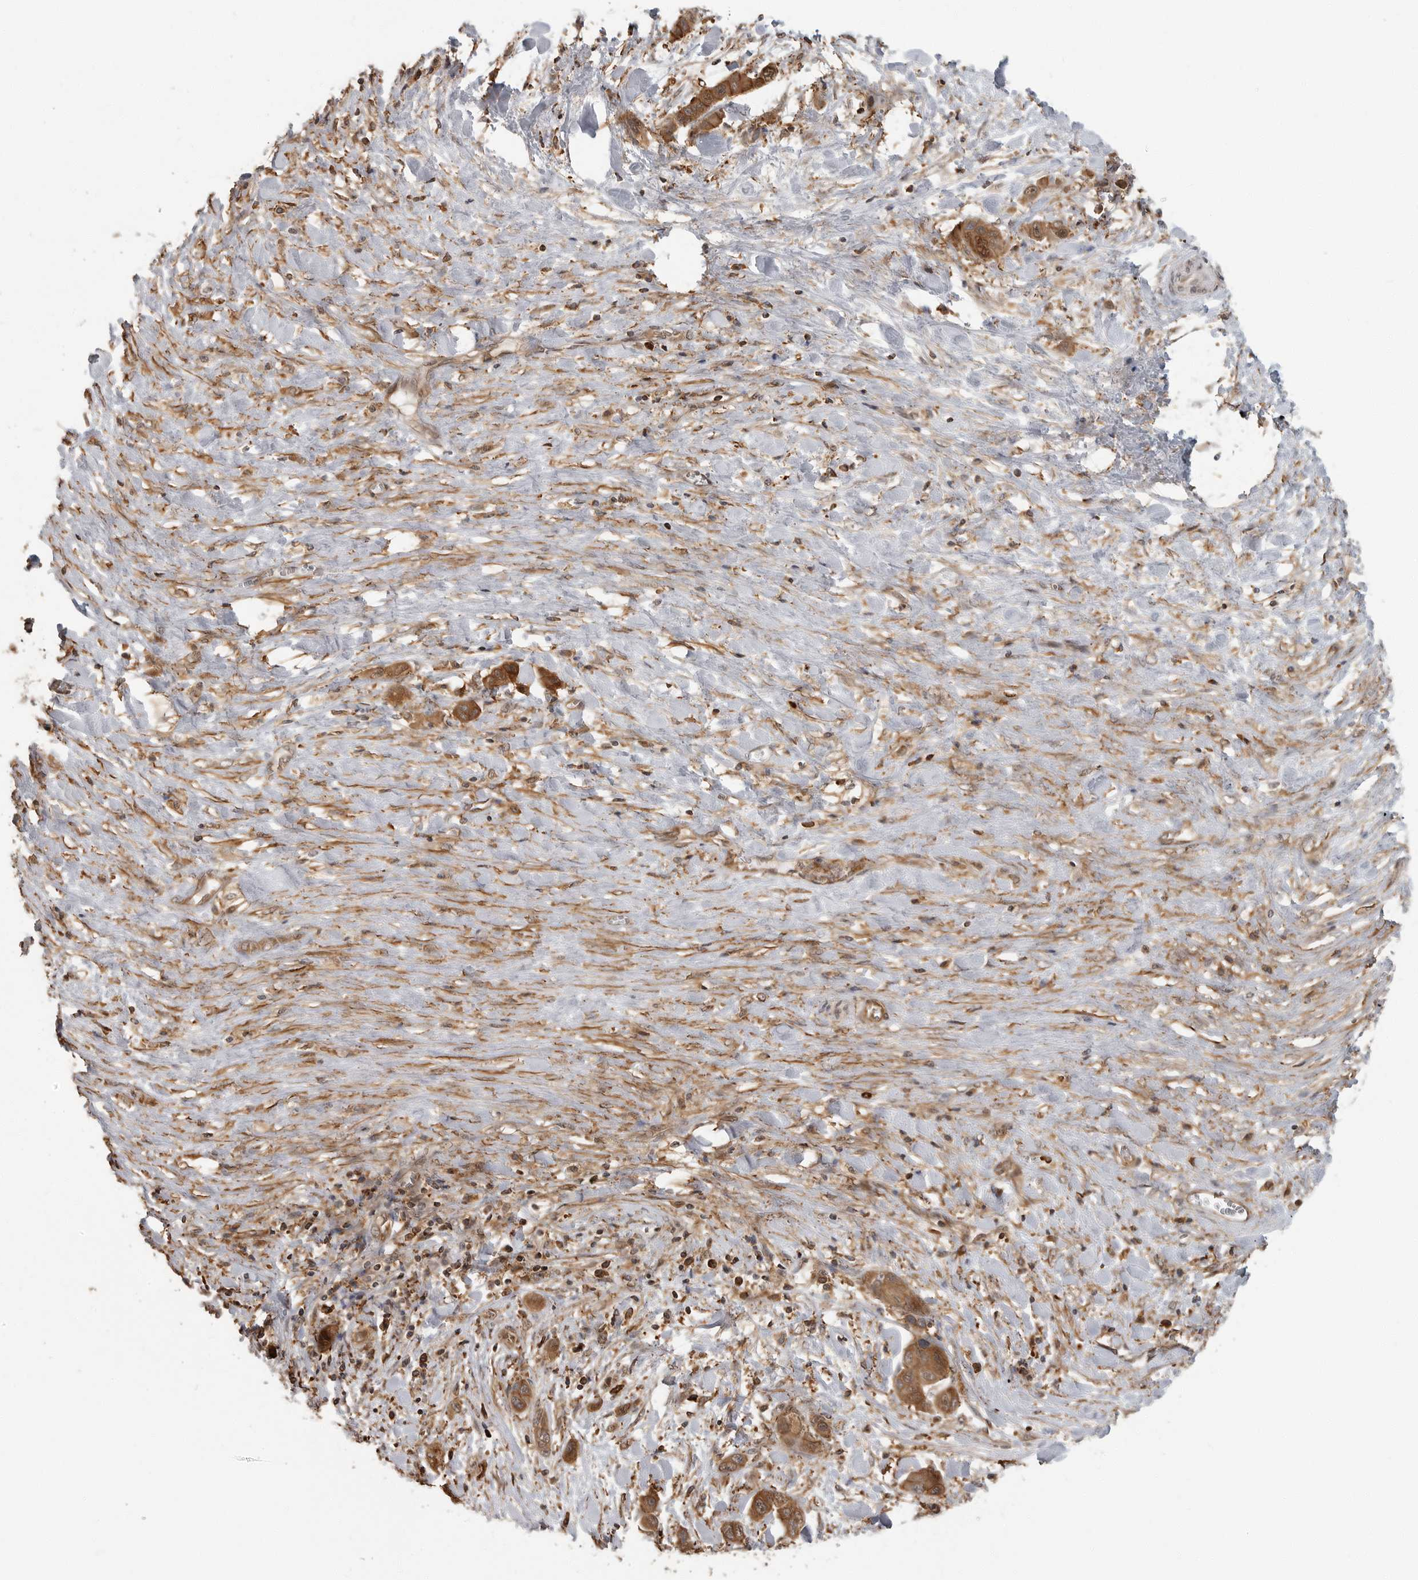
{"staining": {"intensity": "moderate", "quantity": ">75%", "location": "cytoplasmic/membranous,nuclear"}, "tissue": "liver cancer", "cell_type": "Tumor cells", "image_type": "cancer", "snomed": [{"axis": "morphology", "description": "Cholangiocarcinoma"}, {"axis": "topography", "description": "Liver"}], "caption": "A medium amount of moderate cytoplasmic/membranous and nuclear positivity is seen in approximately >75% of tumor cells in cholangiocarcinoma (liver) tissue. The staining is performed using DAB (3,3'-diaminobenzidine) brown chromogen to label protein expression. The nuclei are counter-stained blue using hematoxylin.", "gene": "ERN1", "patient": {"sex": "female", "age": 52}}